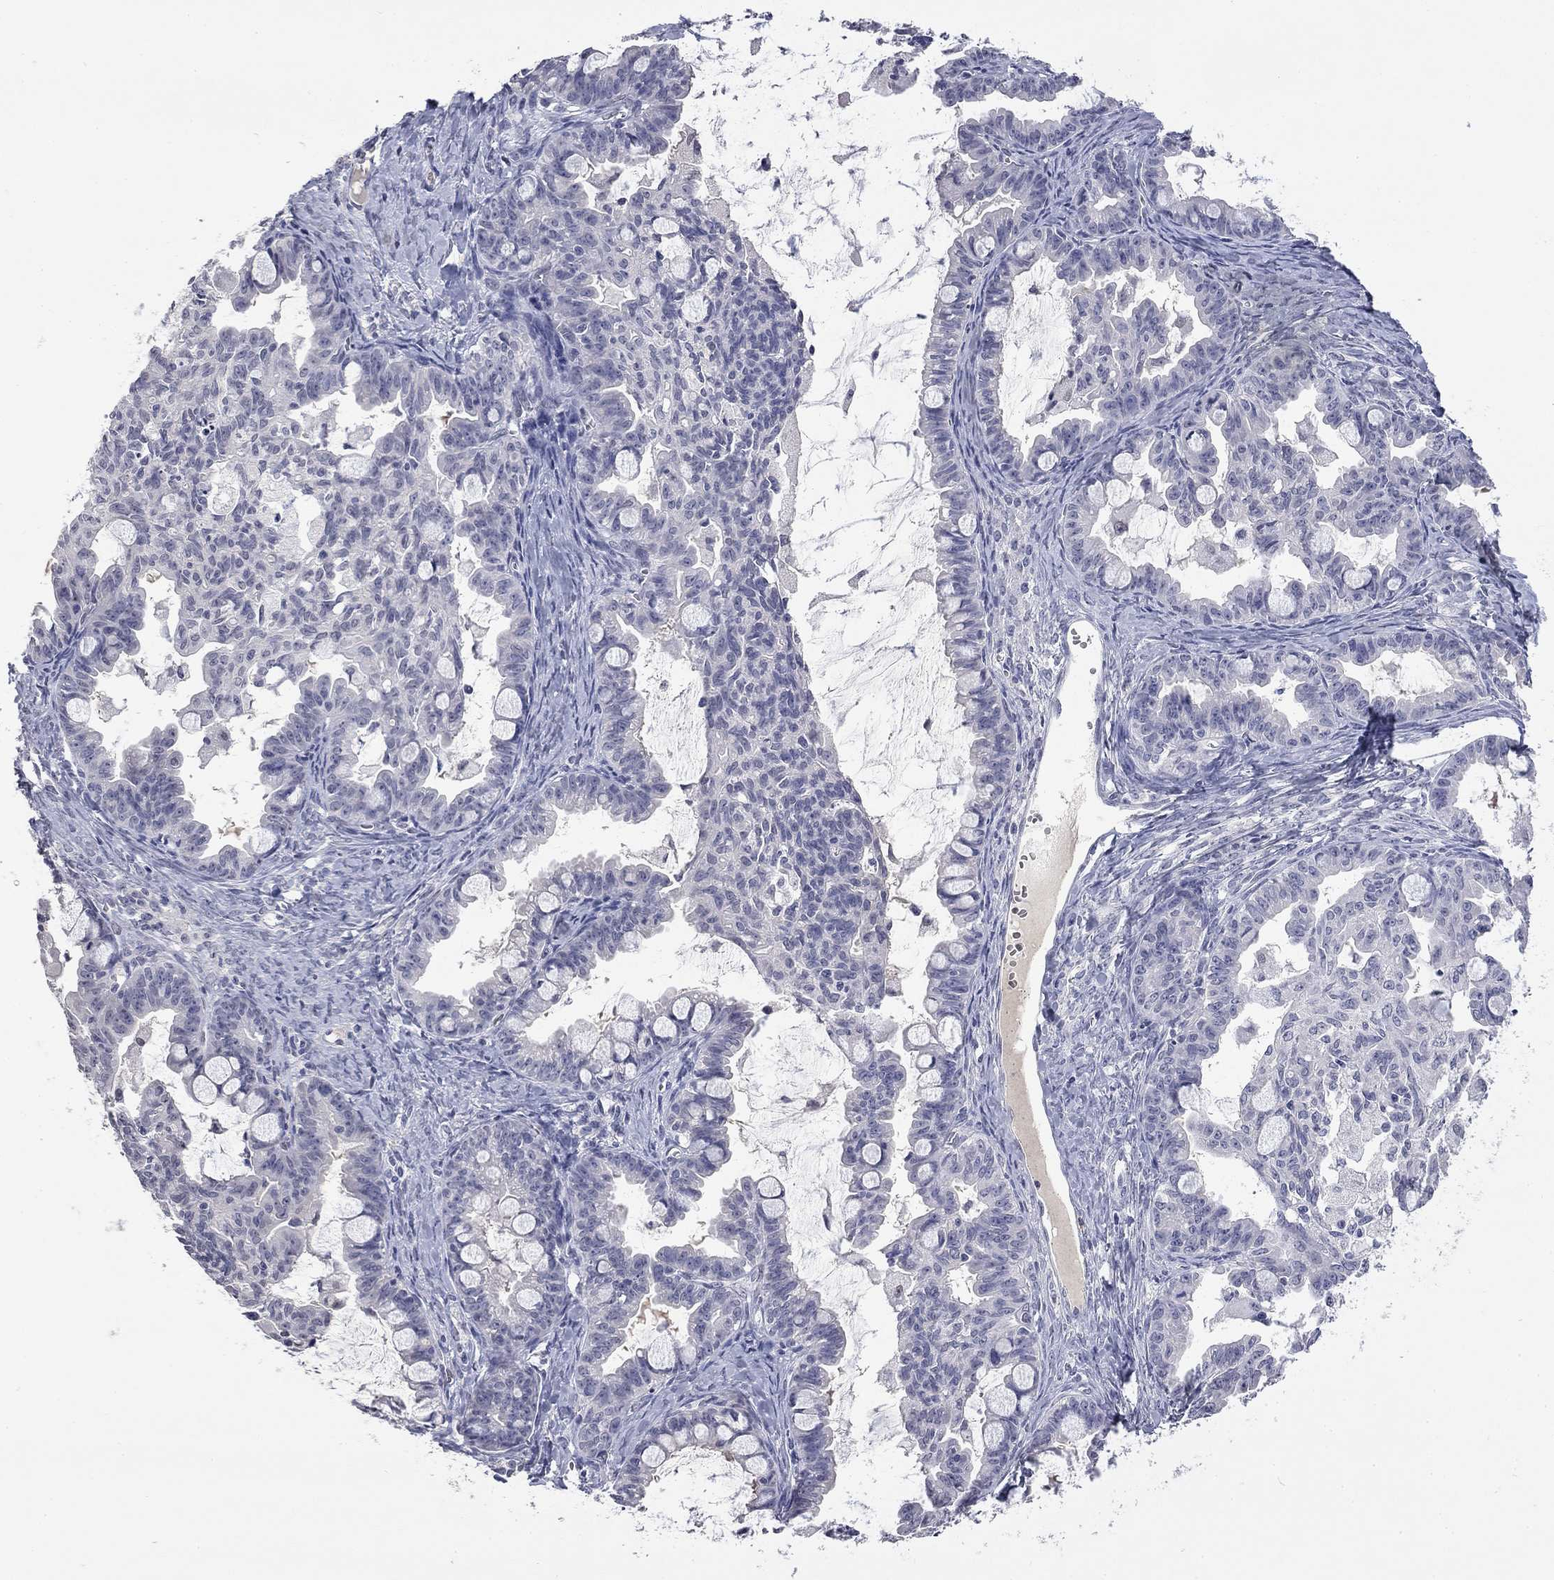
{"staining": {"intensity": "negative", "quantity": "none", "location": "none"}, "tissue": "ovarian cancer", "cell_type": "Tumor cells", "image_type": "cancer", "snomed": [{"axis": "morphology", "description": "Cystadenocarcinoma, mucinous, NOS"}, {"axis": "topography", "description": "Ovary"}], "caption": "This photomicrograph is of mucinous cystadenocarcinoma (ovarian) stained with immunohistochemistry (IHC) to label a protein in brown with the nuclei are counter-stained blue. There is no staining in tumor cells. Brightfield microscopy of immunohistochemistry stained with DAB (brown) and hematoxylin (blue), captured at high magnification.", "gene": "SLC51A", "patient": {"sex": "female", "age": 63}}